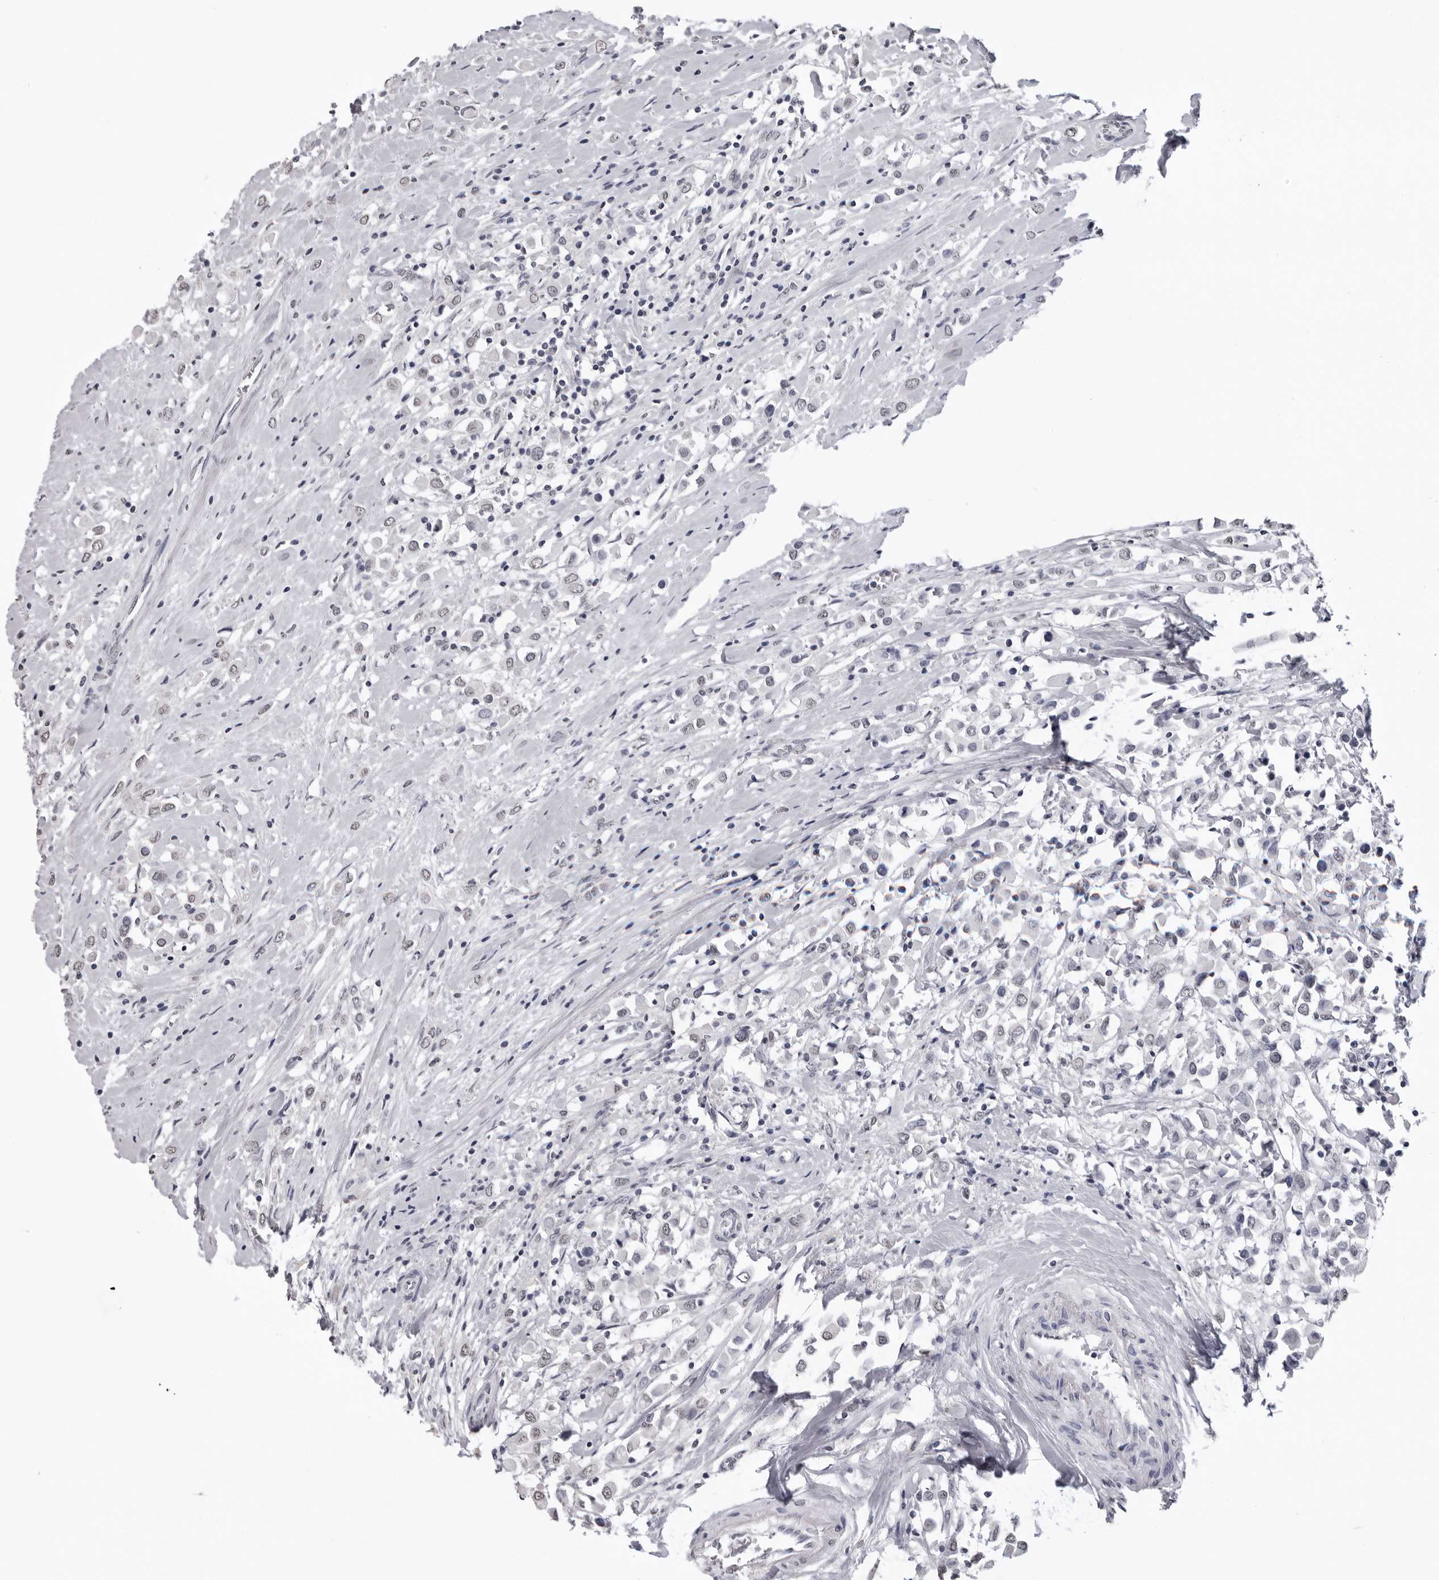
{"staining": {"intensity": "negative", "quantity": "none", "location": "none"}, "tissue": "breast cancer", "cell_type": "Tumor cells", "image_type": "cancer", "snomed": [{"axis": "morphology", "description": "Duct carcinoma"}, {"axis": "topography", "description": "Breast"}], "caption": "Immunohistochemistry (IHC) histopathology image of neoplastic tissue: human breast cancer stained with DAB (3,3'-diaminobenzidine) demonstrates no significant protein expression in tumor cells.", "gene": "HEPACAM", "patient": {"sex": "female", "age": 61}}